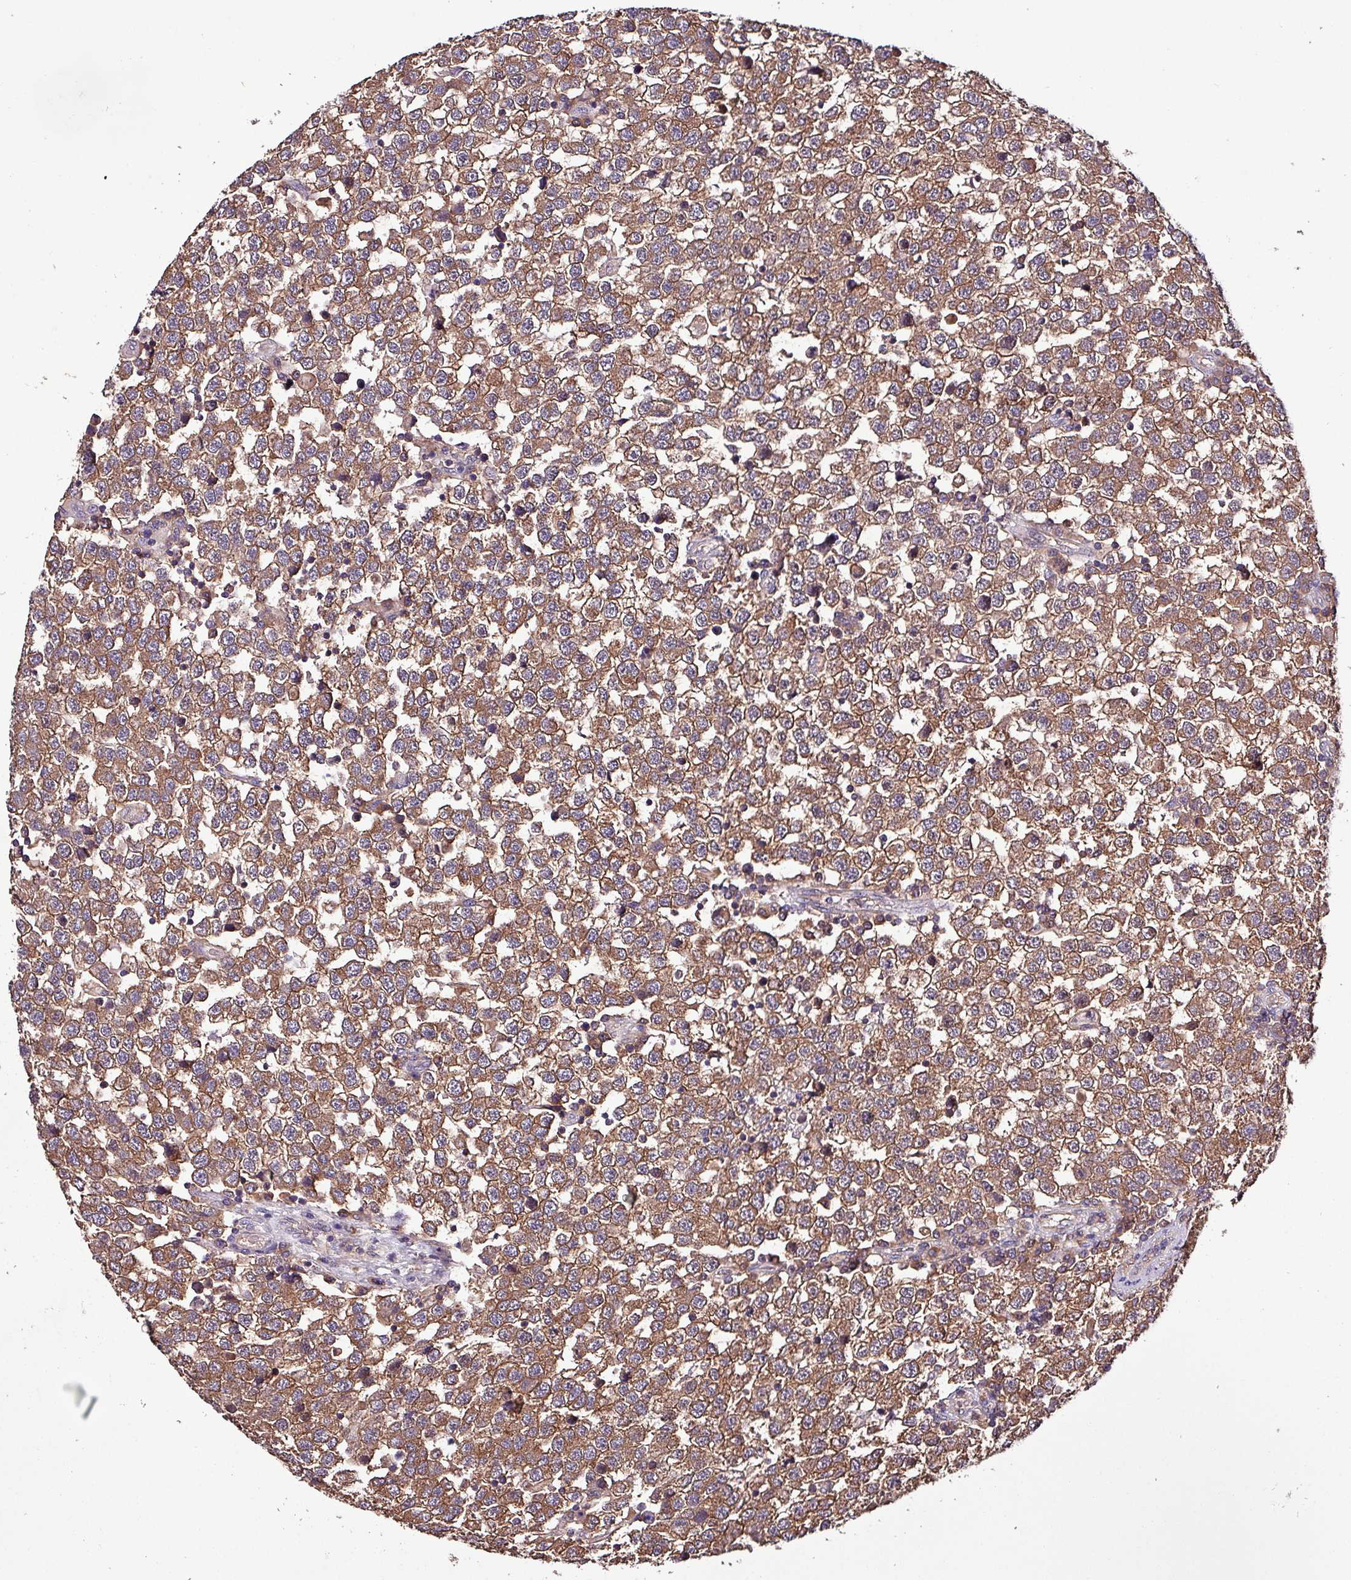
{"staining": {"intensity": "moderate", "quantity": ">75%", "location": "cytoplasmic/membranous"}, "tissue": "testis cancer", "cell_type": "Tumor cells", "image_type": "cancer", "snomed": [{"axis": "morphology", "description": "Seminoma, NOS"}, {"axis": "topography", "description": "Testis"}], "caption": "Protein staining displays moderate cytoplasmic/membranous positivity in approximately >75% of tumor cells in testis seminoma.", "gene": "PAFAH1B2", "patient": {"sex": "male", "age": 34}}